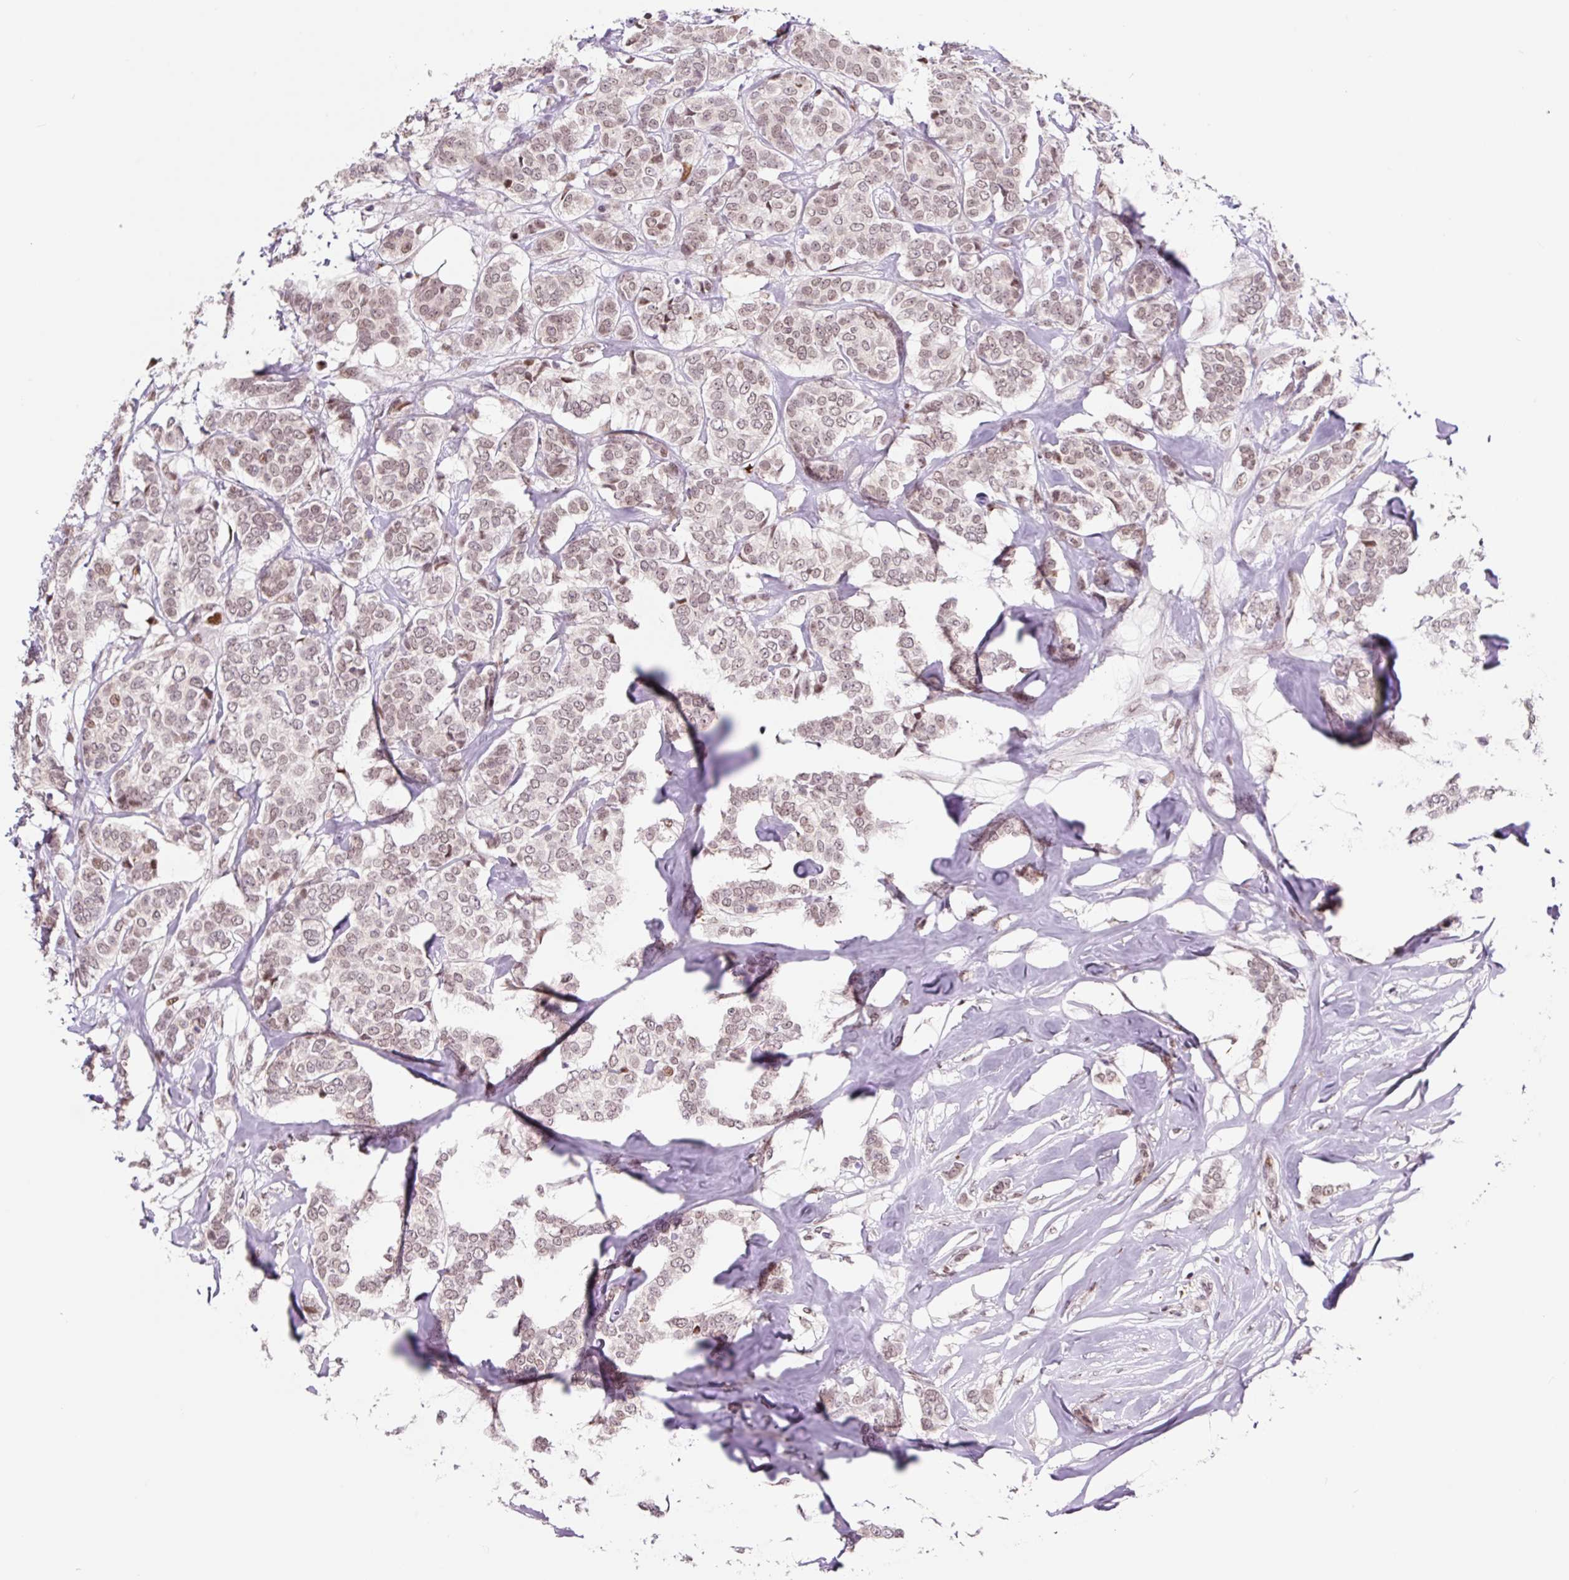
{"staining": {"intensity": "weak", "quantity": ">75%", "location": "nuclear"}, "tissue": "breast cancer", "cell_type": "Tumor cells", "image_type": "cancer", "snomed": [{"axis": "morphology", "description": "Duct carcinoma"}, {"axis": "topography", "description": "Breast"}], "caption": "The histopathology image reveals a brown stain indicating the presence of a protein in the nuclear of tumor cells in breast cancer (infiltrating ductal carcinoma).", "gene": "CCNL2", "patient": {"sex": "female", "age": 72}}